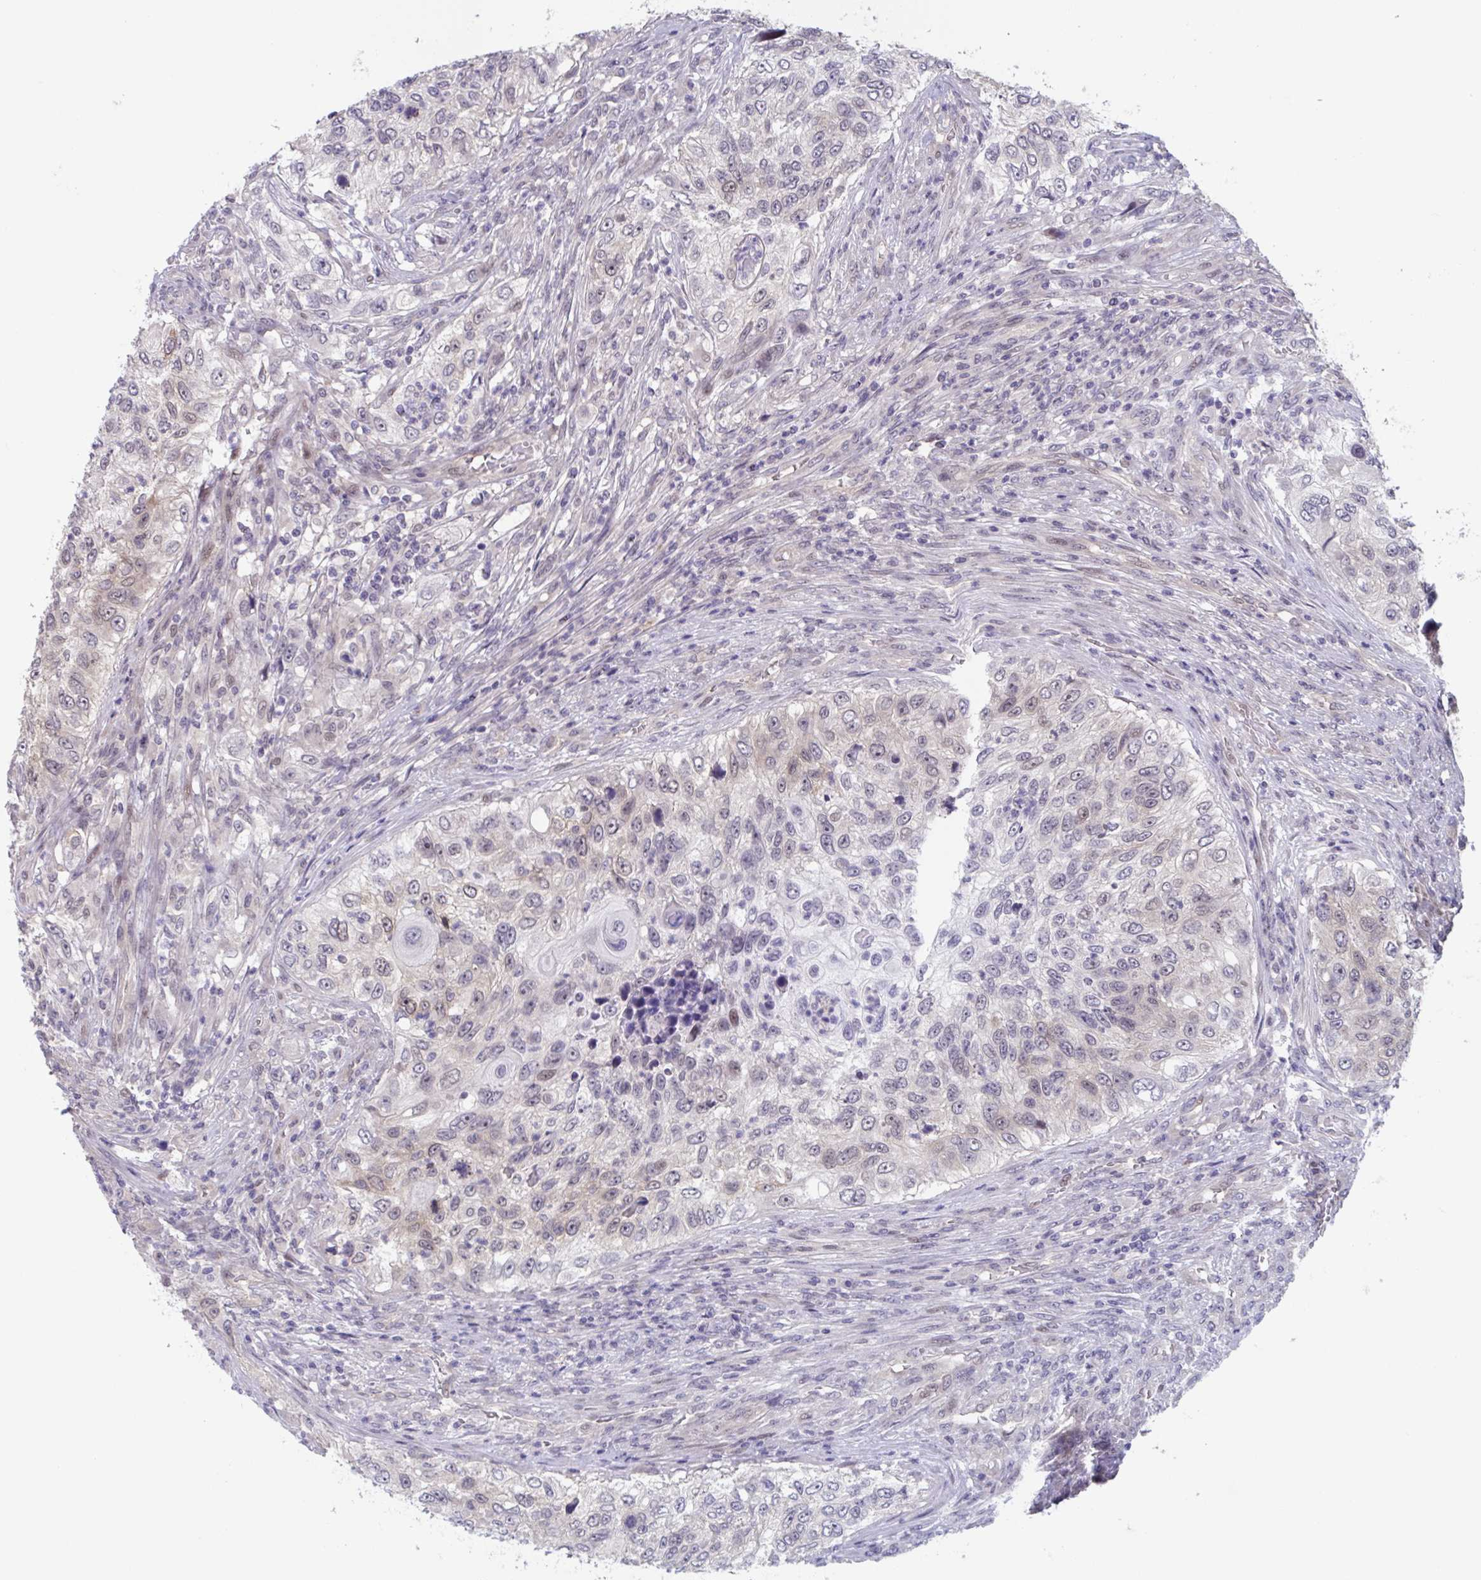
{"staining": {"intensity": "weak", "quantity": "25%-75%", "location": "nuclear"}, "tissue": "urothelial cancer", "cell_type": "Tumor cells", "image_type": "cancer", "snomed": [{"axis": "morphology", "description": "Urothelial carcinoma, High grade"}, {"axis": "topography", "description": "Urinary bladder"}], "caption": "Brown immunohistochemical staining in human high-grade urothelial carcinoma exhibits weak nuclear positivity in approximately 25%-75% of tumor cells.", "gene": "RIOK1", "patient": {"sex": "female", "age": 60}}